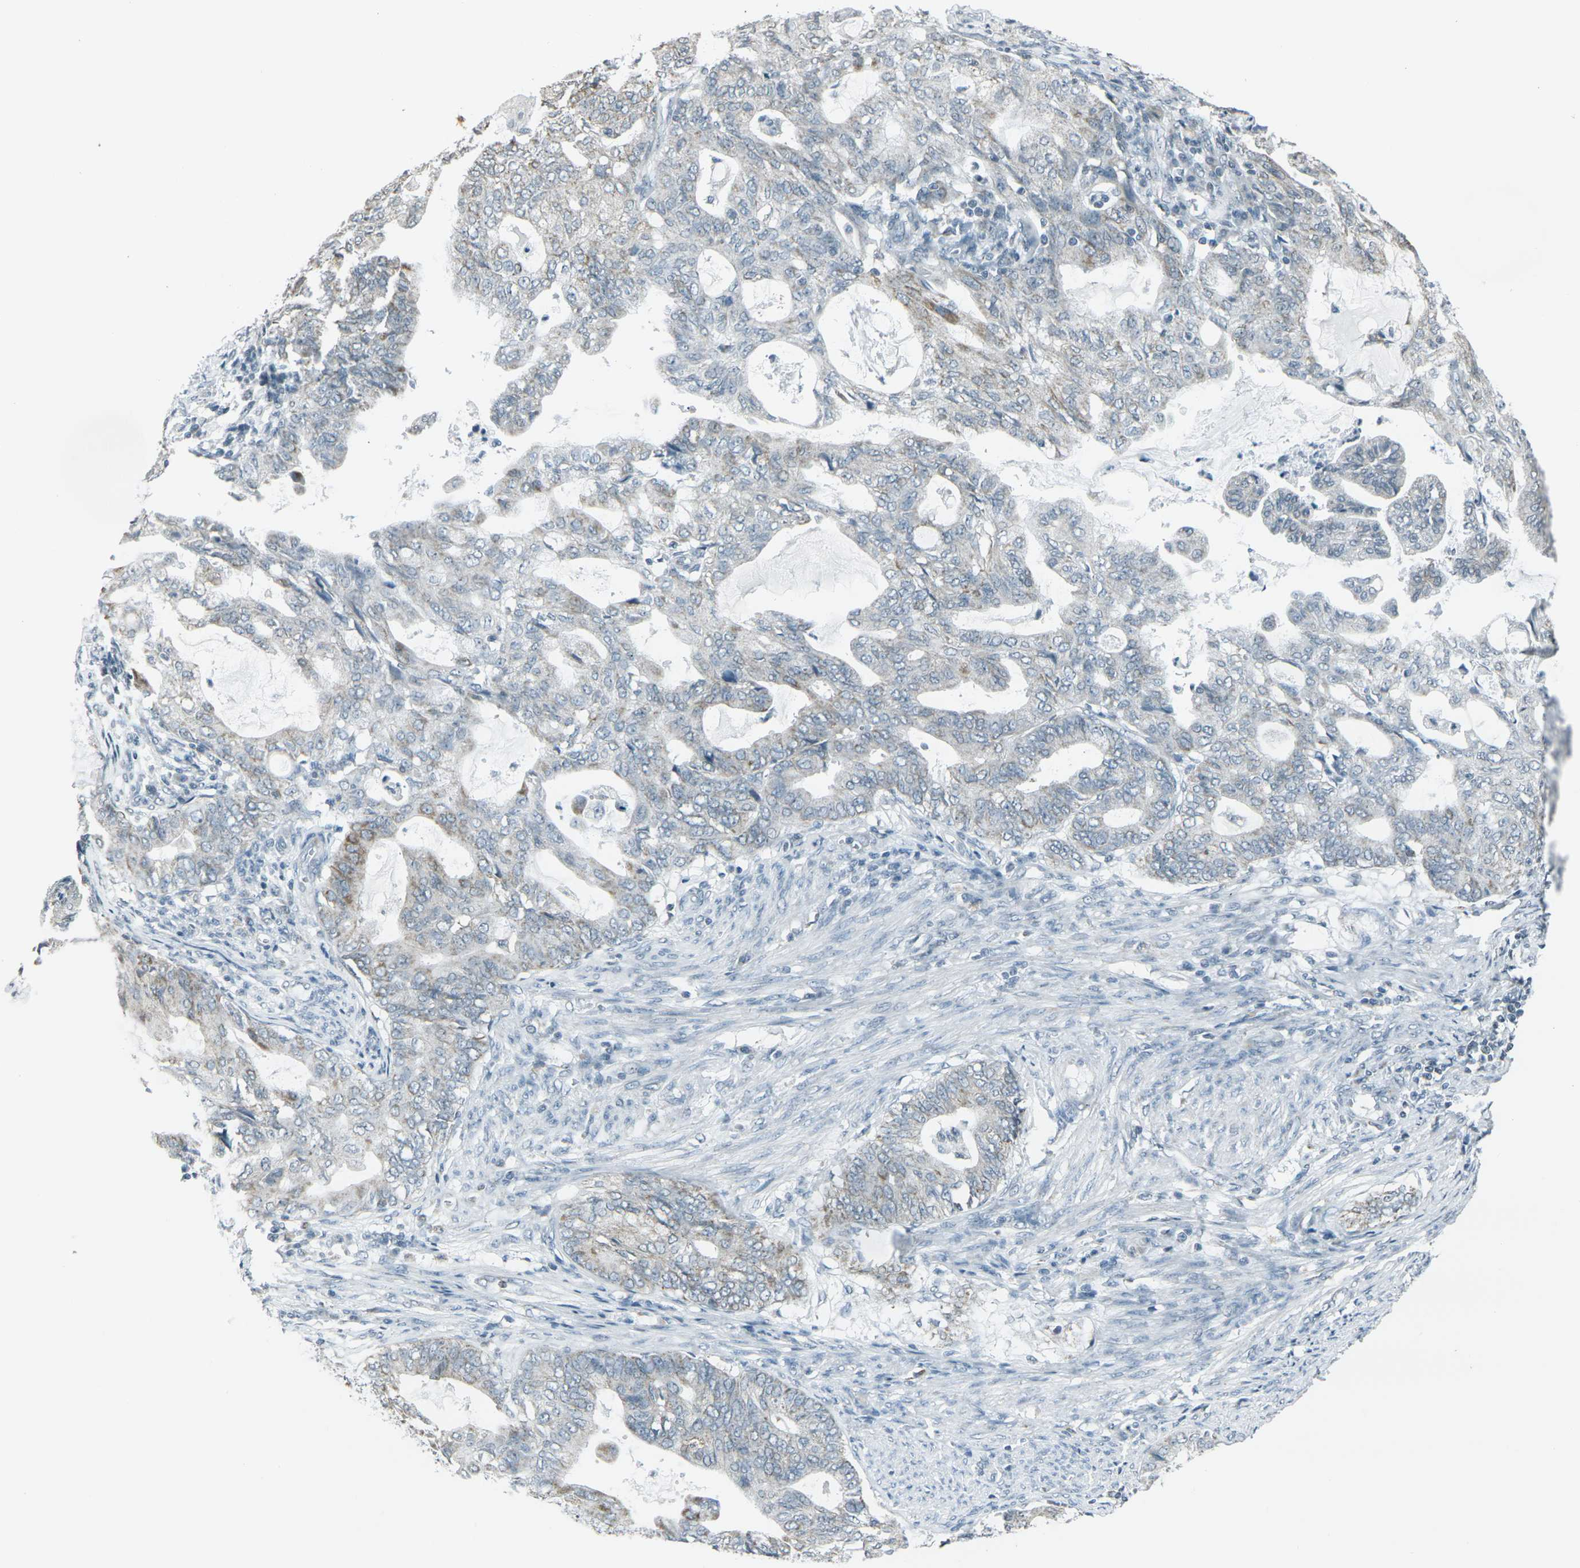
{"staining": {"intensity": "weak", "quantity": "<25%", "location": "cytoplasmic/membranous"}, "tissue": "endometrial cancer", "cell_type": "Tumor cells", "image_type": "cancer", "snomed": [{"axis": "morphology", "description": "Adenocarcinoma, NOS"}, {"axis": "topography", "description": "Endometrium"}], "caption": "The immunohistochemistry (IHC) image has no significant expression in tumor cells of adenocarcinoma (endometrial) tissue. The staining was performed using DAB to visualize the protein expression in brown, while the nuclei were stained in blue with hematoxylin (Magnification: 20x).", "gene": "H2BC1", "patient": {"sex": "female", "age": 86}}